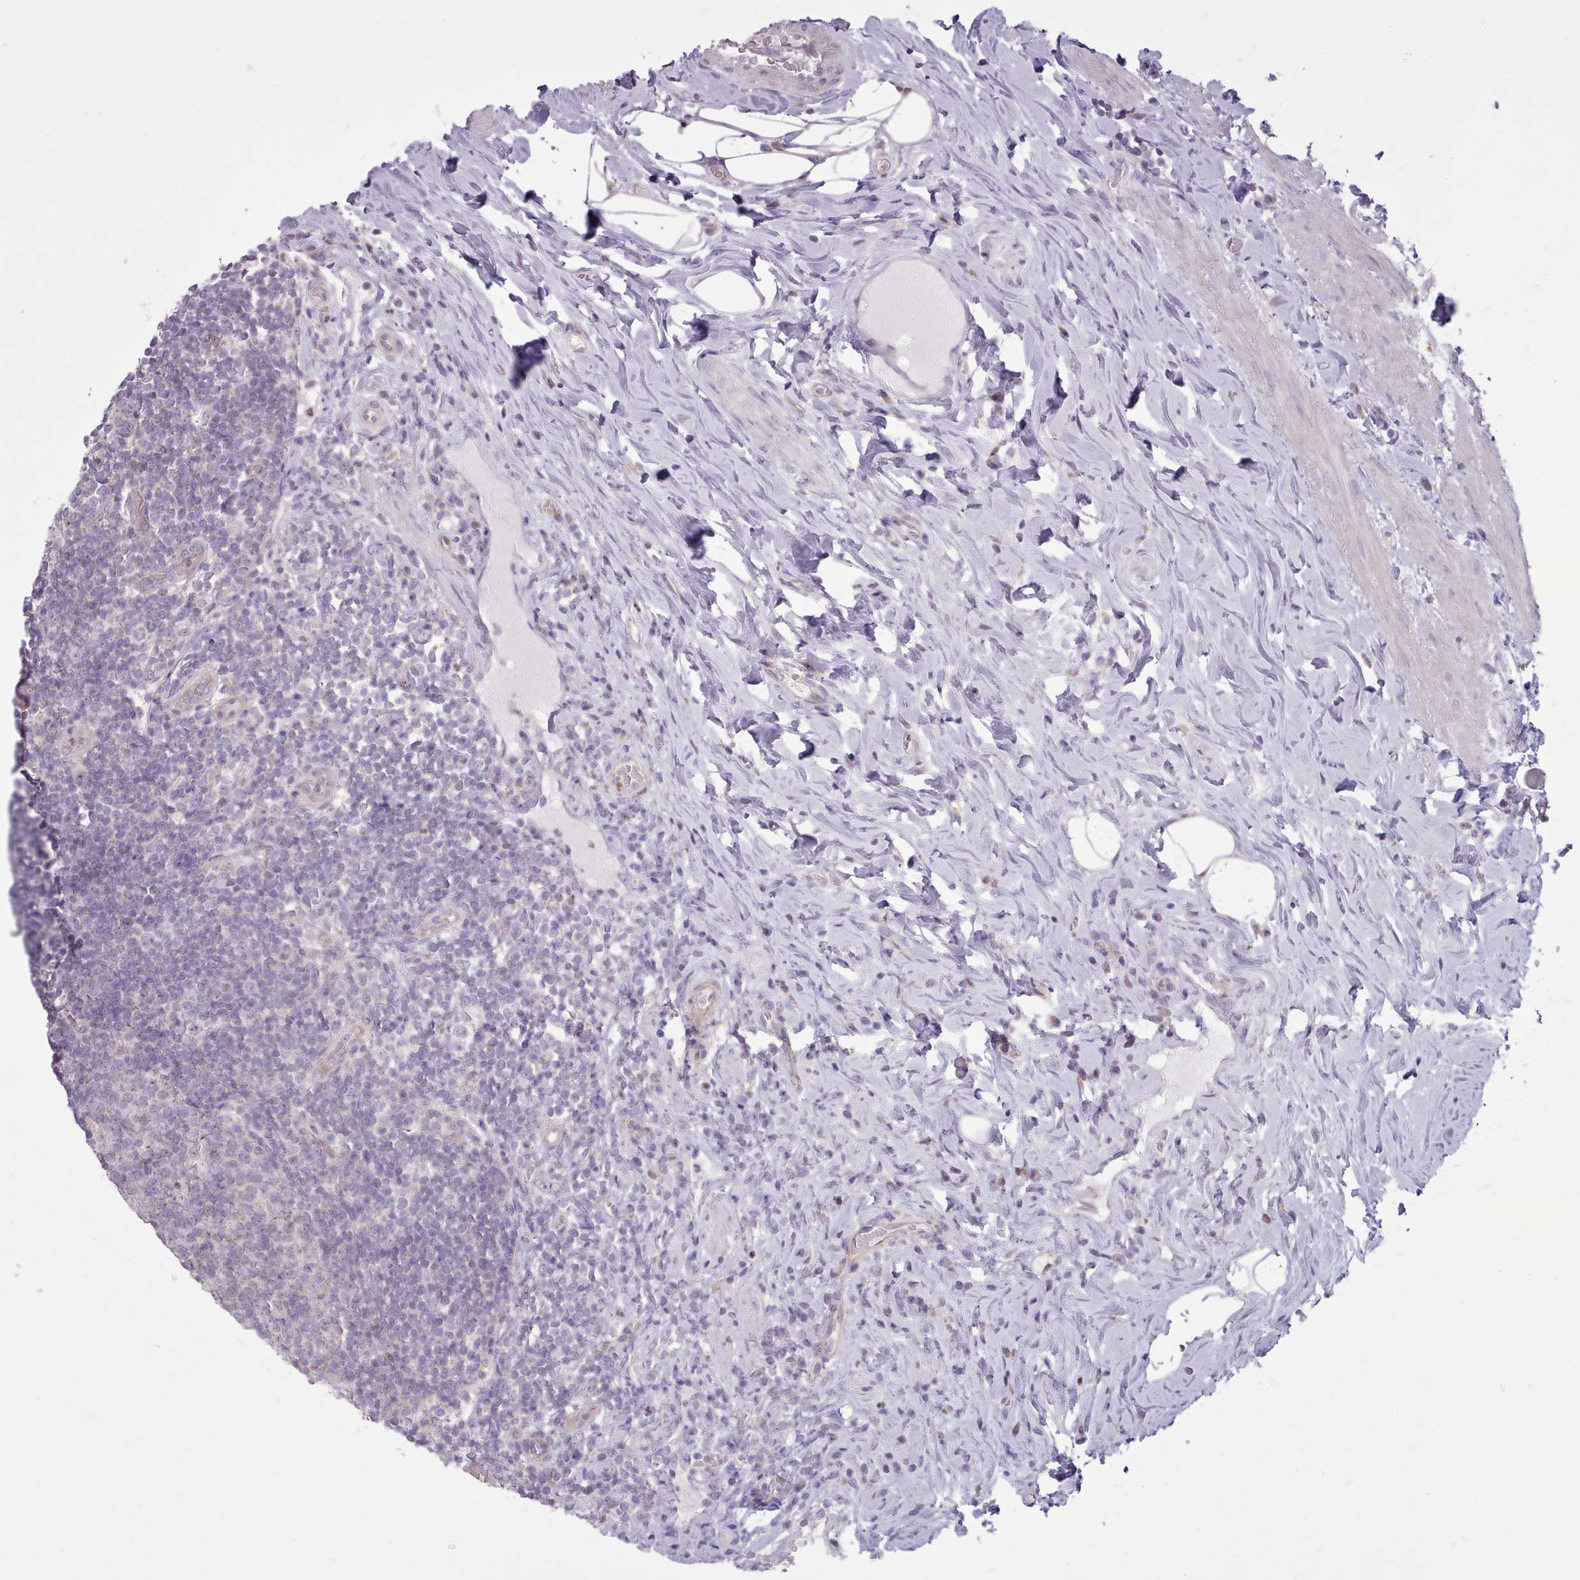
{"staining": {"intensity": "weak", "quantity": ">75%", "location": "cytoplasmic/membranous"}, "tissue": "appendix", "cell_type": "Glandular cells", "image_type": "normal", "snomed": [{"axis": "morphology", "description": "Normal tissue, NOS"}, {"axis": "topography", "description": "Appendix"}], "caption": "The immunohistochemical stain shows weak cytoplasmic/membranous positivity in glandular cells of benign appendix.", "gene": "SLURP1", "patient": {"sex": "female", "age": 43}}